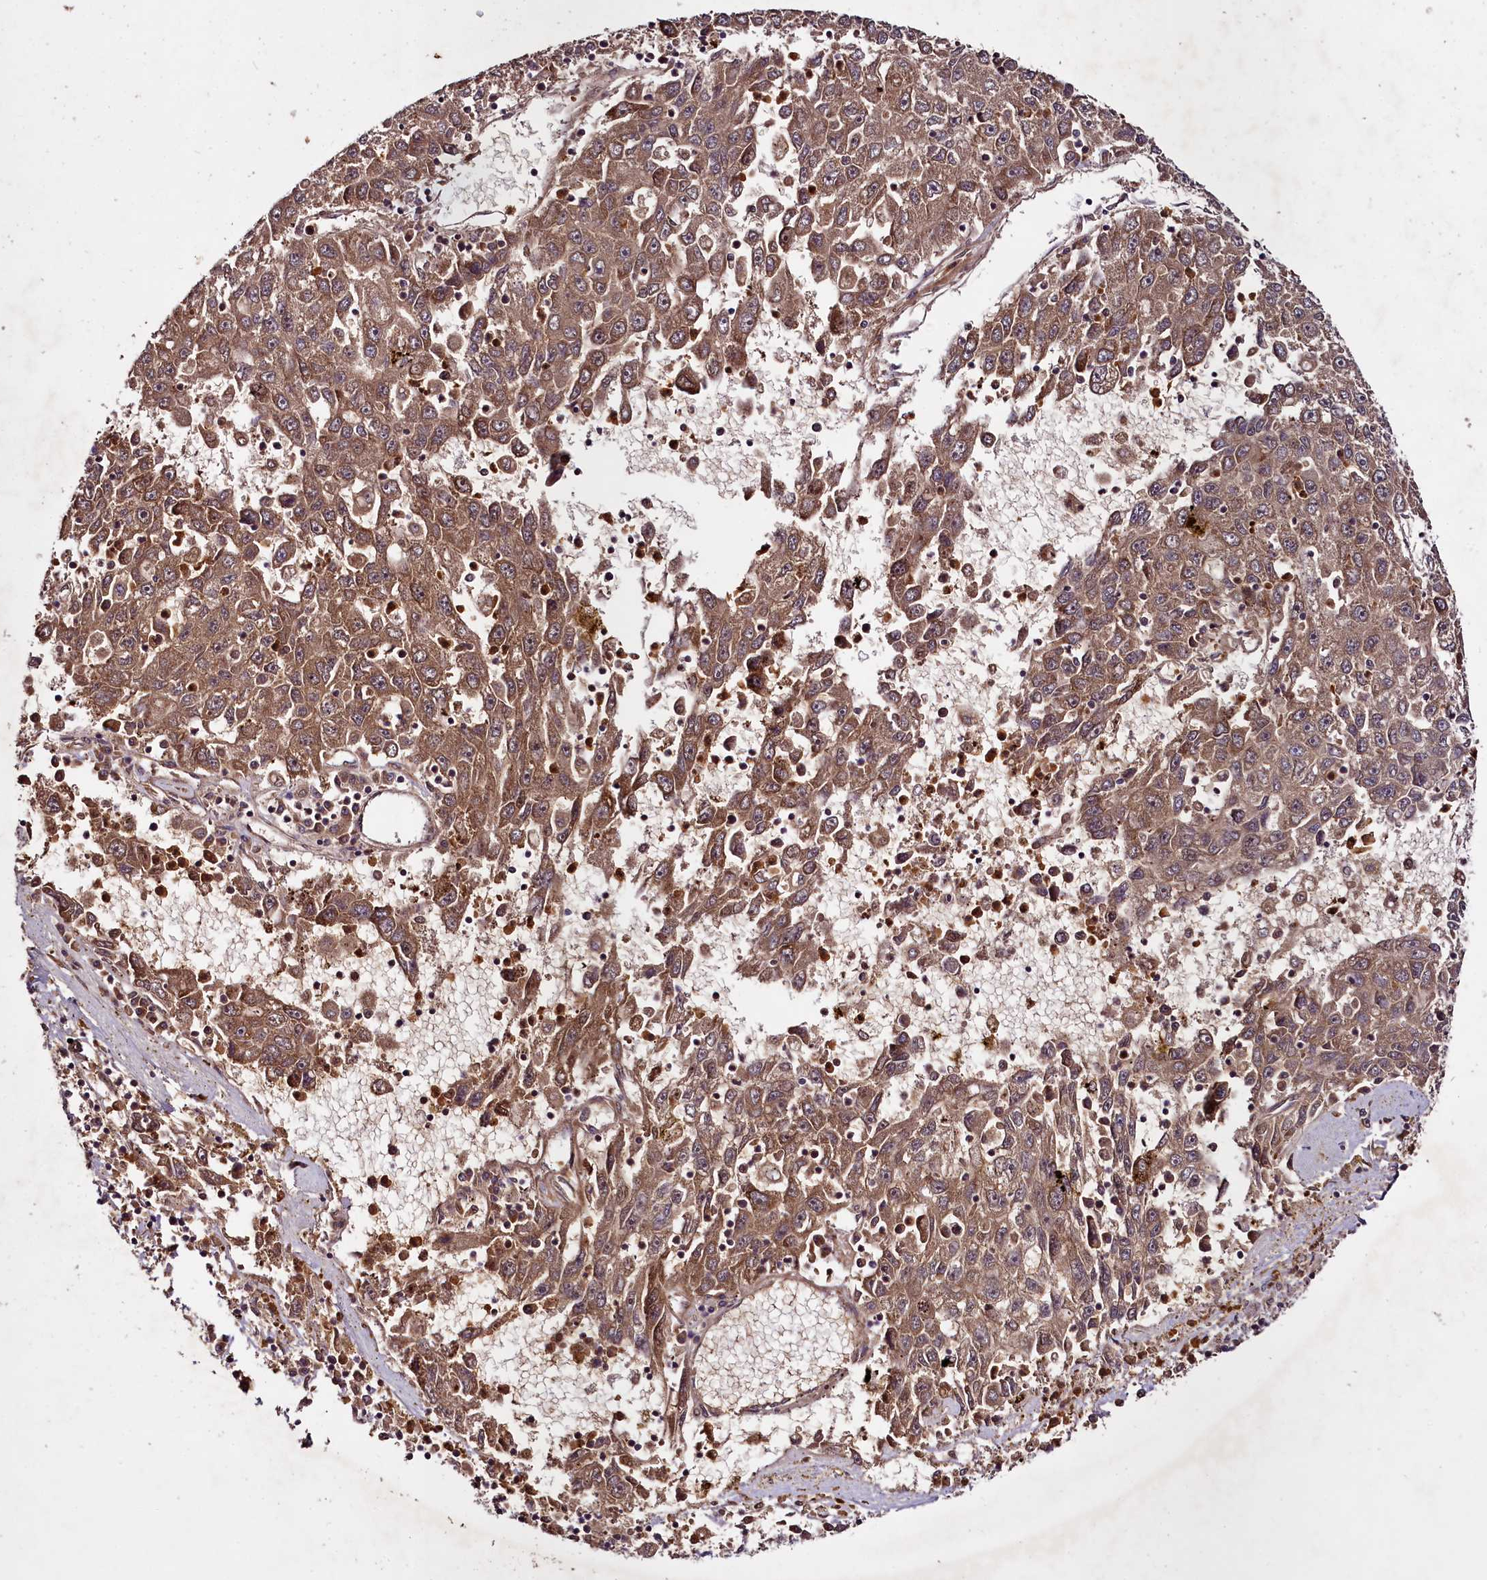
{"staining": {"intensity": "moderate", "quantity": ">75%", "location": "cytoplasmic/membranous"}, "tissue": "liver cancer", "cell_type": "Tumor cells", "image_type": "cancer", "snomed": [{"axis": "morphology", "description": "Carcinoma, Hepatocellular, NOS"}, {"axis": "topography", "description": "Liver"}], "caption": "There is medium levels of moderate cytoplasmic/membranous expression in tumor cells of liver hepatocellular carcinoma, as demonstrated by immunohistochemical staining (brown color).", "gene": "DCP1B", "patient": {"sex": "male", "age": 49}}